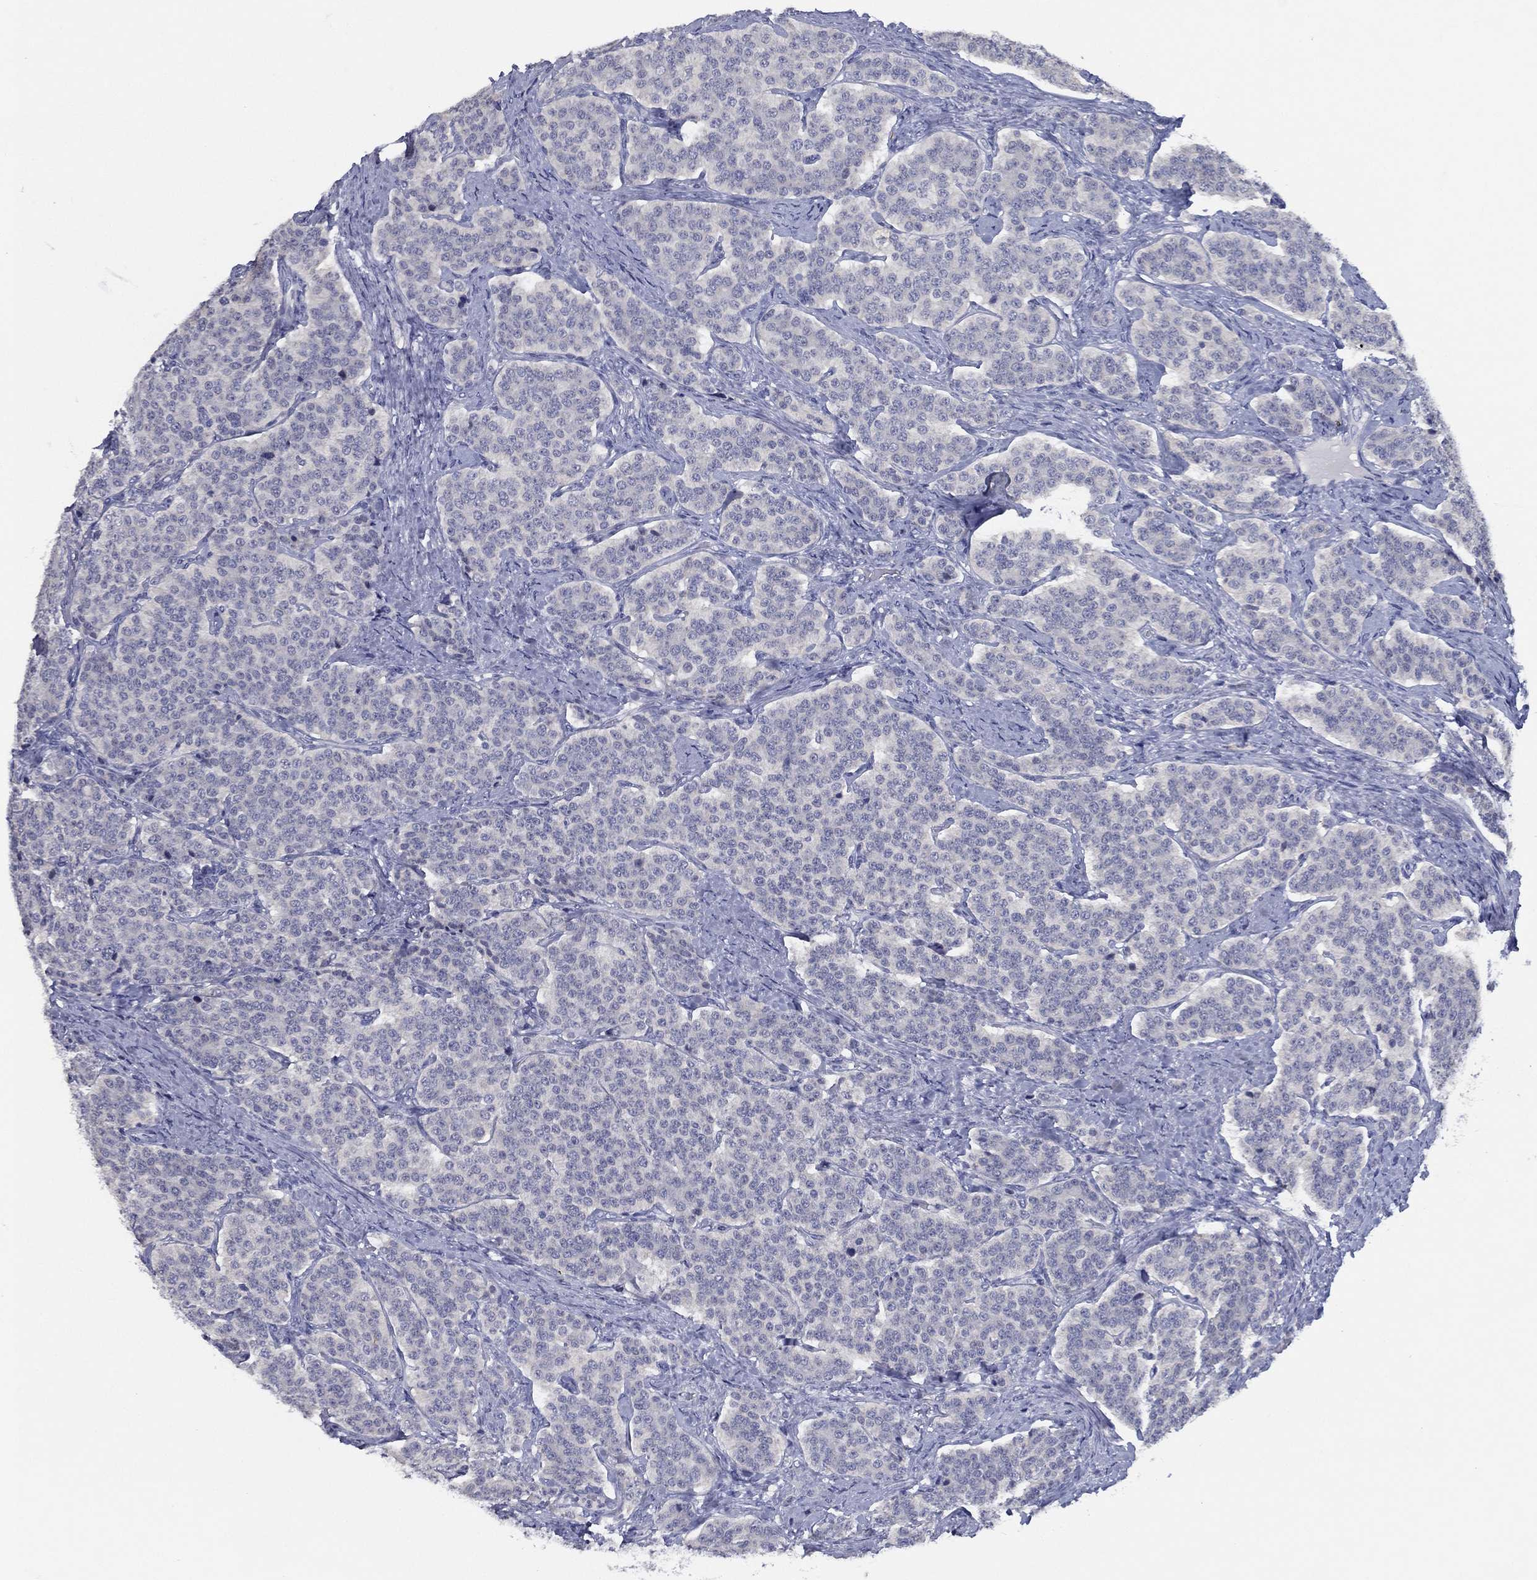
{"staining": {"intensity": "negative", "quantity": "none", "location": "none"}, "tissue": "carcinoid", "cell_type": "Tumor cells", "image_type": "cancer", "snomed": [{"axis": "morphology", "description": "Carcinoid, malignant, NOS"}, {"axis": "topography", "description": "Small intestine"}], "caption": "Image shows no protein staining in tumor cells of carcinoid tissue.", "gene": "SLC13A4", "patient": {"sex": "female", "age": 58}}